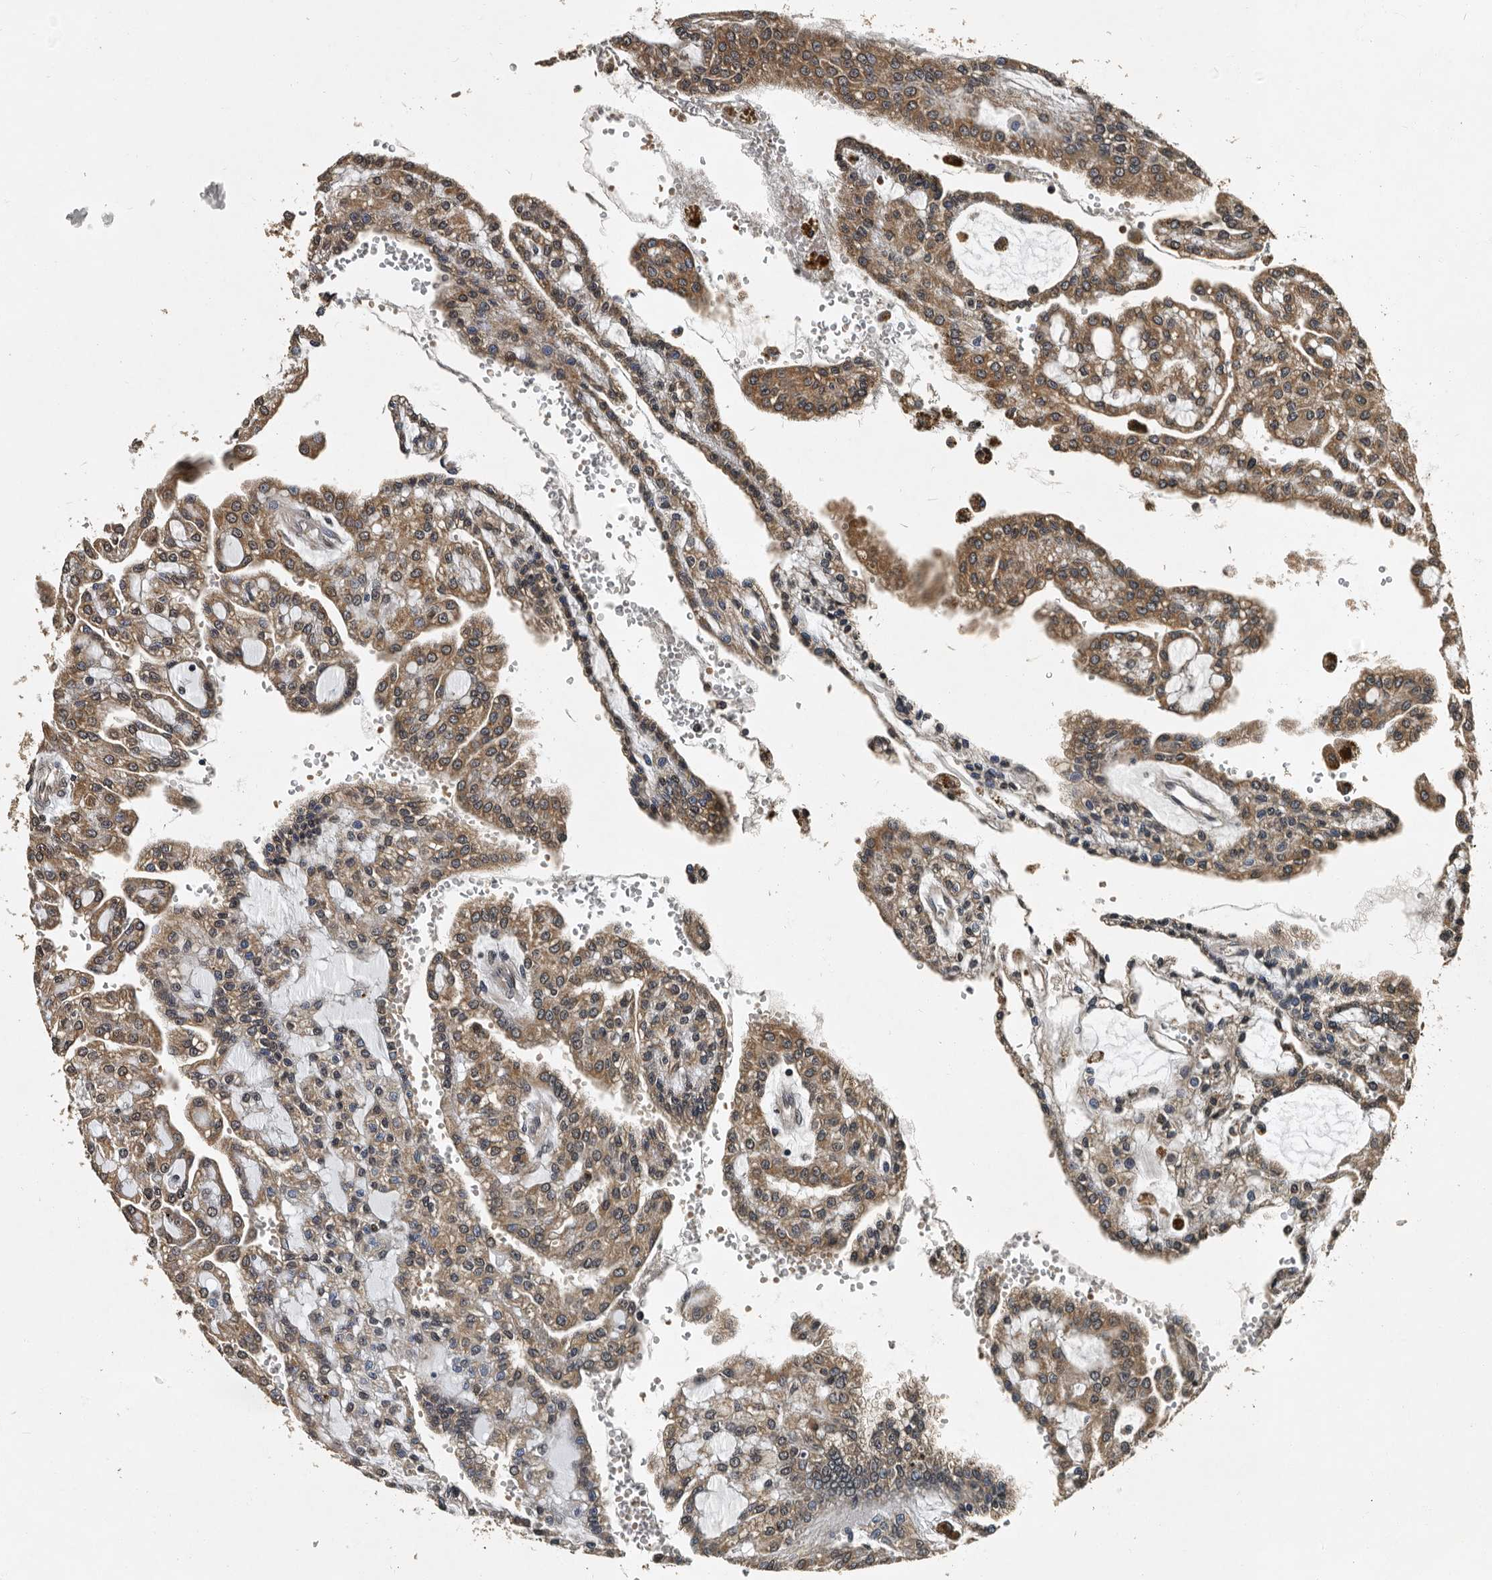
{"staining": {"intensity": "moderate", "quantity": ">75%", "location": "cytoplasmic/membranous"}, "tissue": "renal cancer", "cell_type": "Tumor cells", "image_type": "cancer", "snomed": [{"axis": "morphology", "description": "Adenocarcinoma, NOS"}, {"axis": "topography", "description": "Kidney"}], "caption": "Immunohistochemical staining of human renal cancer (adenocarcinoma) shows moderate cytoplasmic/membranous protein expression in about >75% of tumor cells. (Brightfield microscopy of DAB IHC at high magnification).", "gene": "CPNE3", "patient": {"sex": "male", "age": 63}}